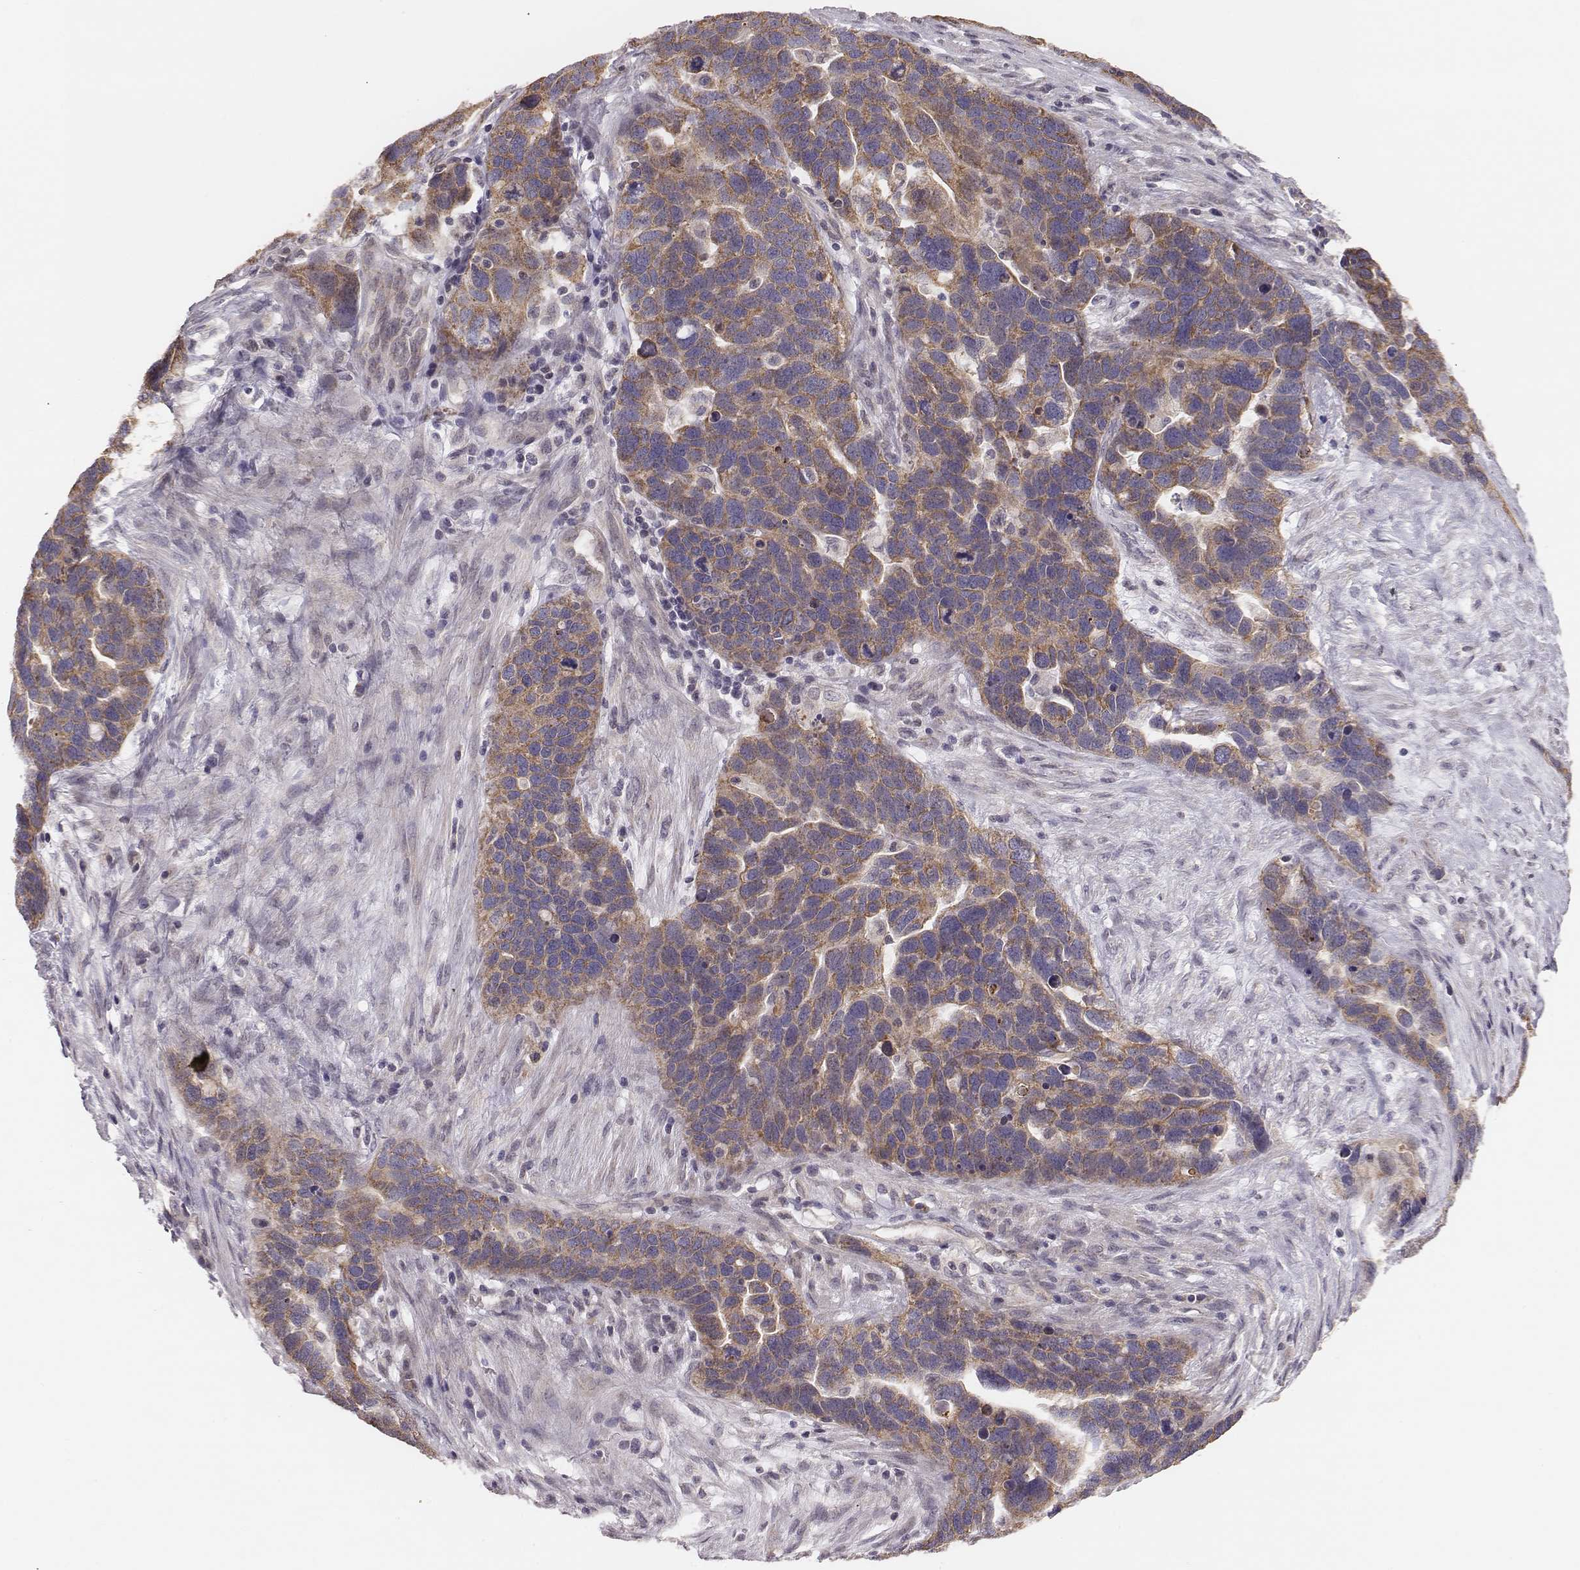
{"staining": {"intensity": "moderate", "quantity": ">75%", "location": "cytoplasmic/membranous"}, "tissue": "ovarian cancer", "cell_type": "Tumor cells", "image_type": "cancer", "snomed": [{"axis": "morphology", "description": "Cystadenocarcinoma, serous, NOS"}, {"axis": "topography", "description": "Ovary"}], "caption": "Immunohistochemistry (IHC) image of human ovarian cancer (serous cystadenocarcinoma) stained for a protein (brown), which reveals medium levels of moderate cytoplasmic/membranous positivity in approximately >75% of tumor cells.", "gene": "HAVCR1", "patient": {"sex": "female", "age": 54}}